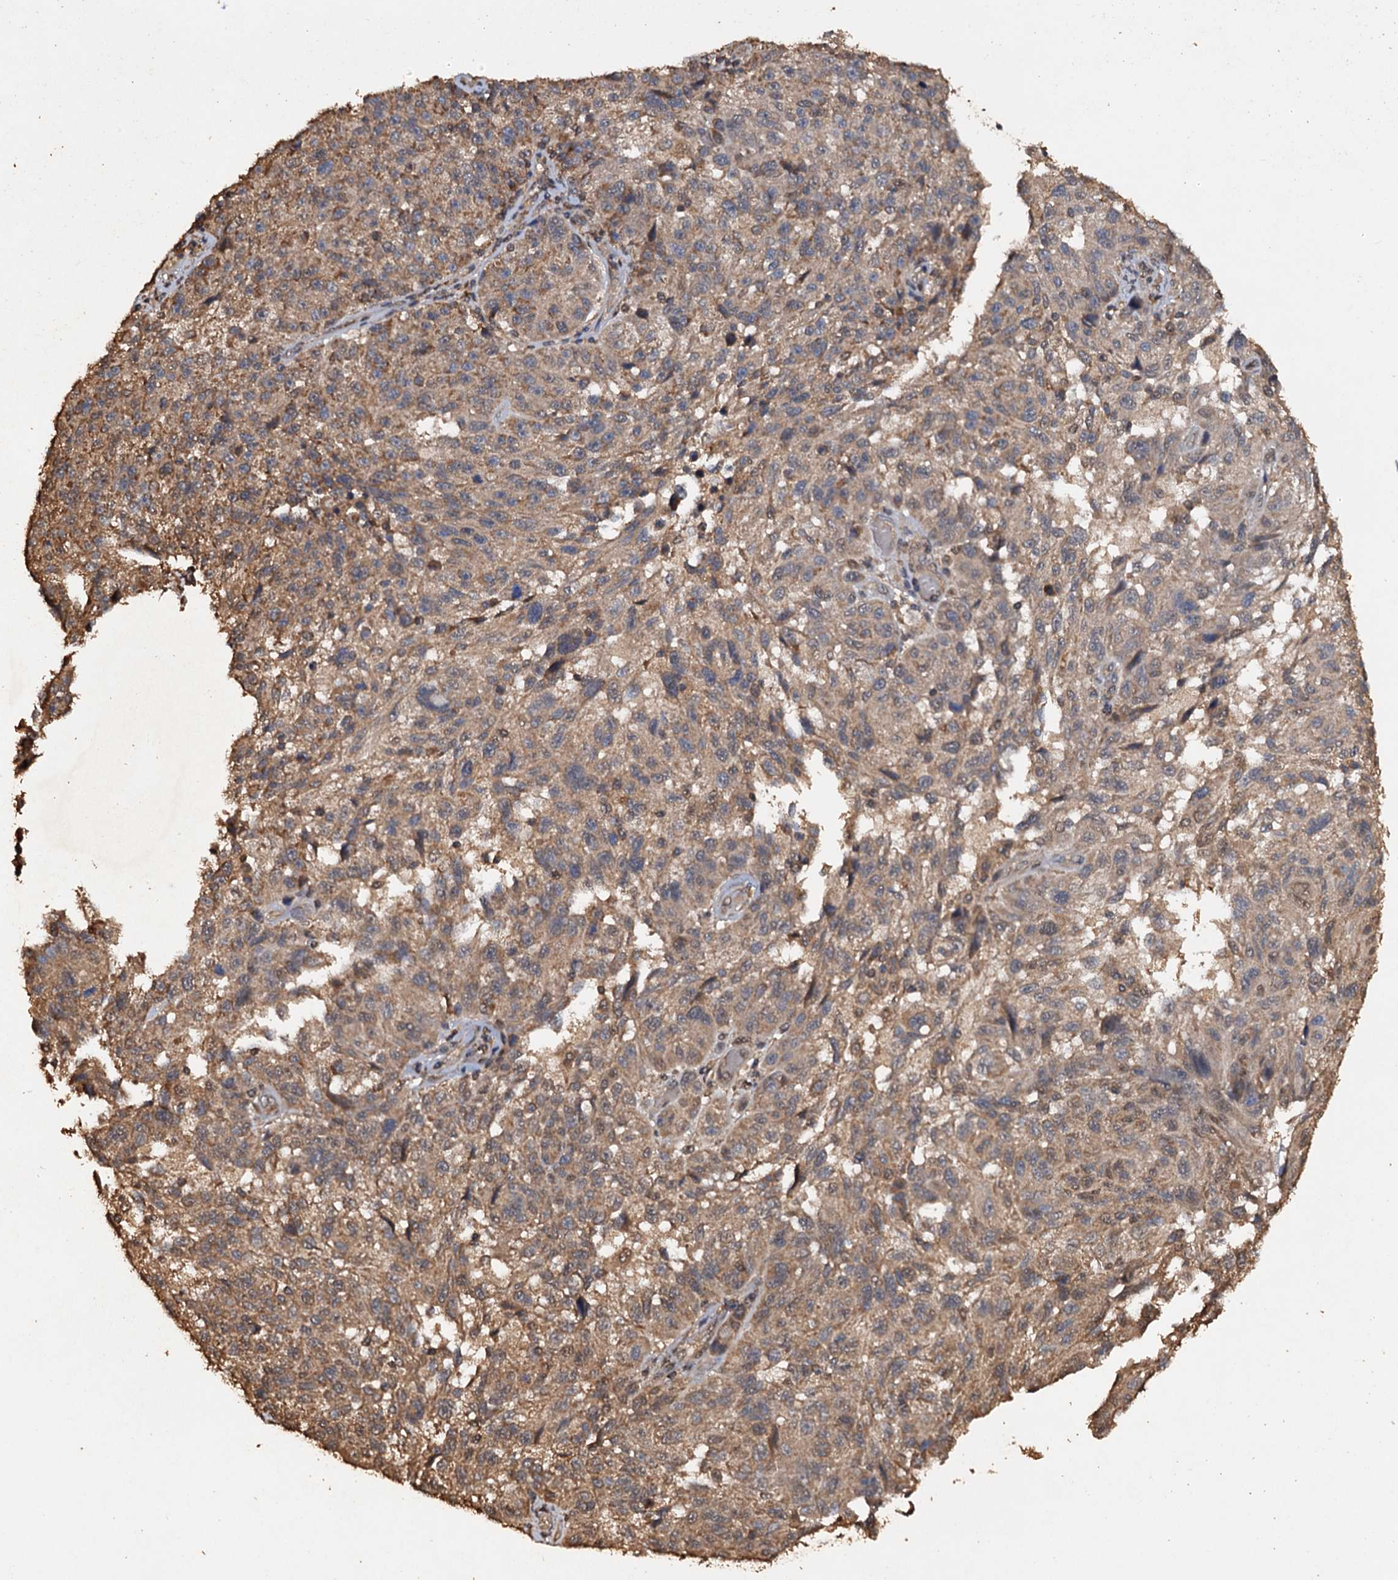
{"staining": {"intensity": "moderate", "quantity": ">75%", "location": "cytoplasmic/membranous"}, "tissue": "melanoma", "cell_type": "Tumor cells", "image_type": "cancer", "snomed": [{"axis": "morphology", "description": "Malignant melanoma, NOS"}, {"axis": "topography", "description": "Skin"}], "caption": "IHC staining of melanoma, which demonstrates medium levels of moderate cytoplasmic/membranous positivity in about >75% of tumor cells indicating moderate cytoplasmic/membranous protein positivity. The staining was performed using DAB (brown) for protein detection and nuclei were counterstained in hematoxylin (blue).", "gene": "PSMD9", "patient": {"sex": "male", "age": 53}}